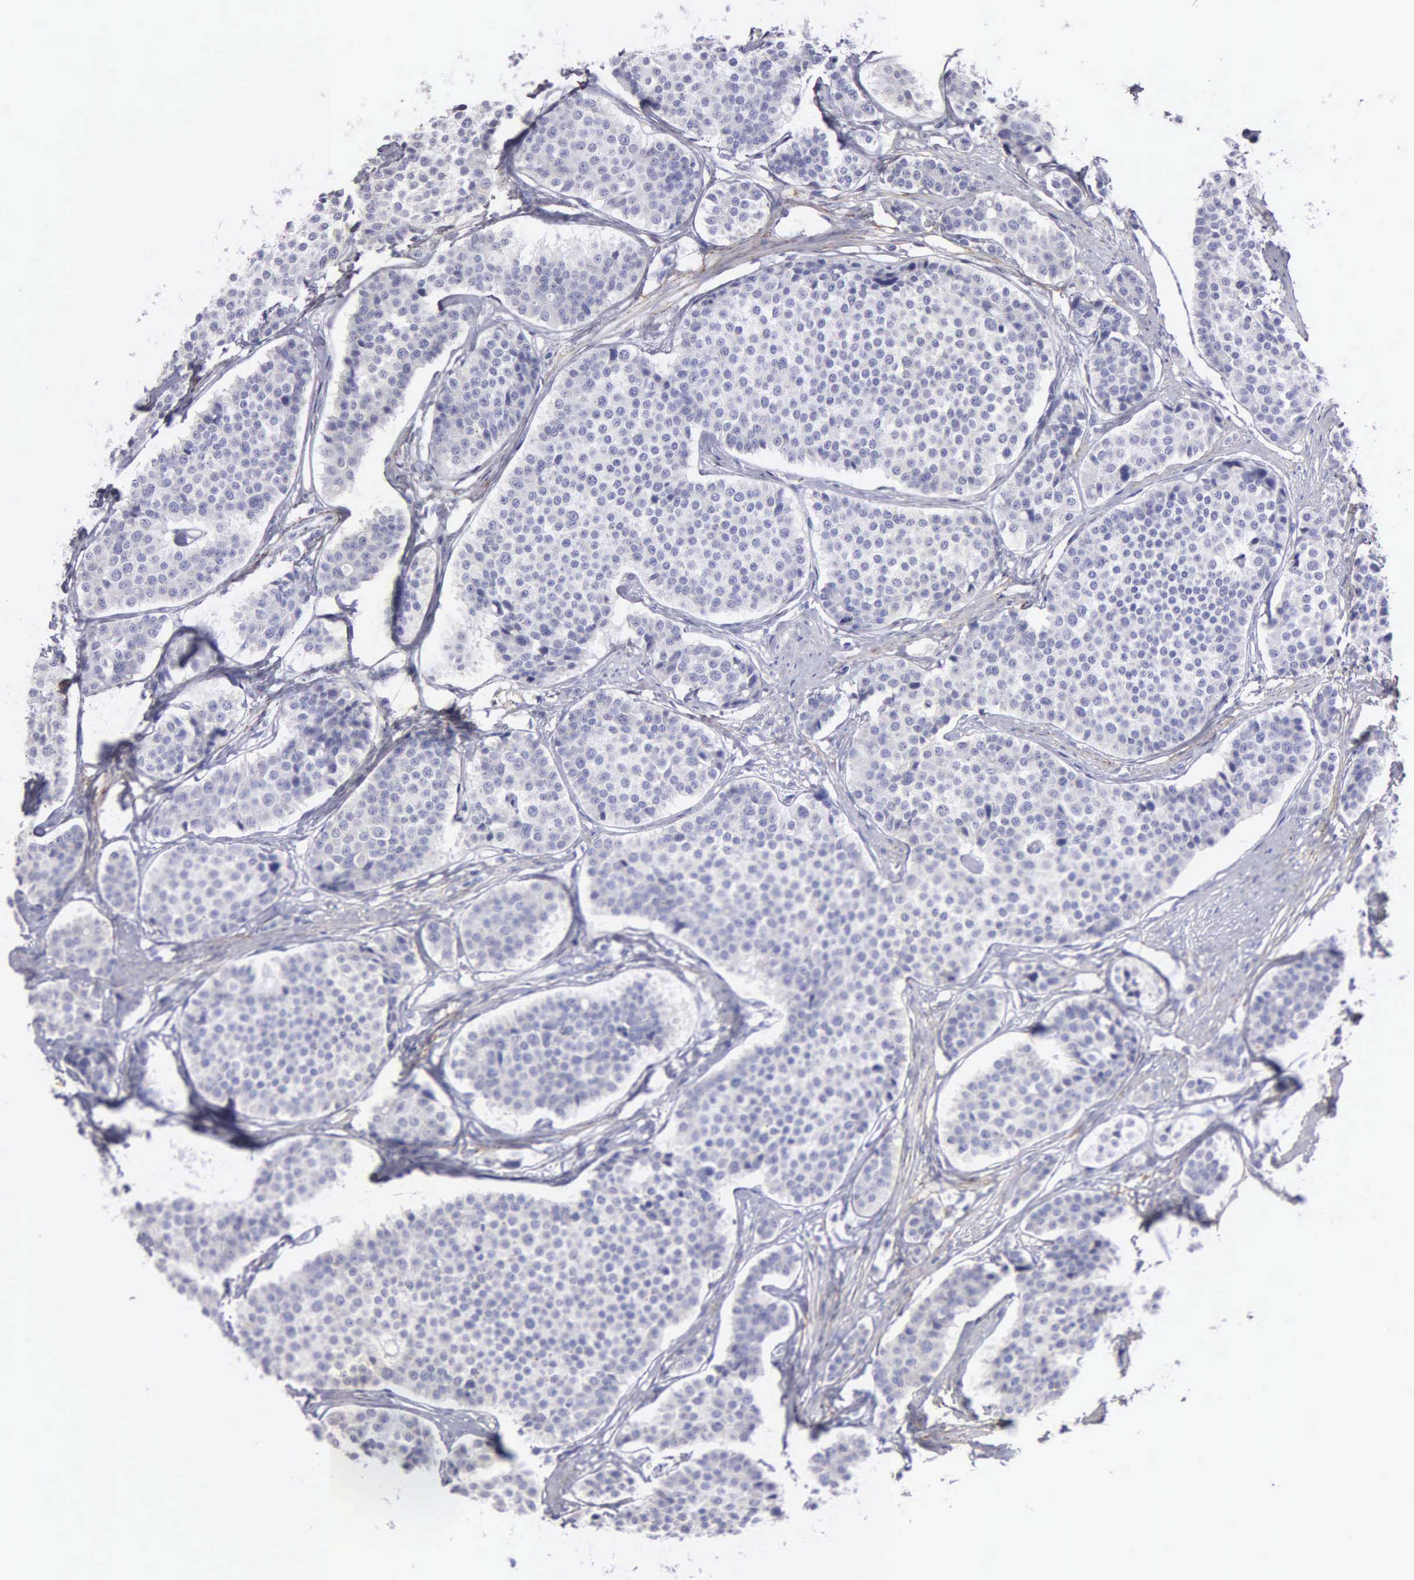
{"staining": {"intensity": "negative", "quantity": "none", "location": "none"}, "tissue": "carcinoid", "cell_type": "Tumor cells", "image_type": "cancer", "snomed": [{"axis": "morphology", "description": "Carcinoid, malignant, NOS"}, {"axis": "topography", "description": "Small intestine"}], "caption": "Malignant carcinoid was stained to show a protein in brown. There is no significant expression in tumor cells.", "gene": "FBLN5", "patient": {"sex": "male", "age": 60}}